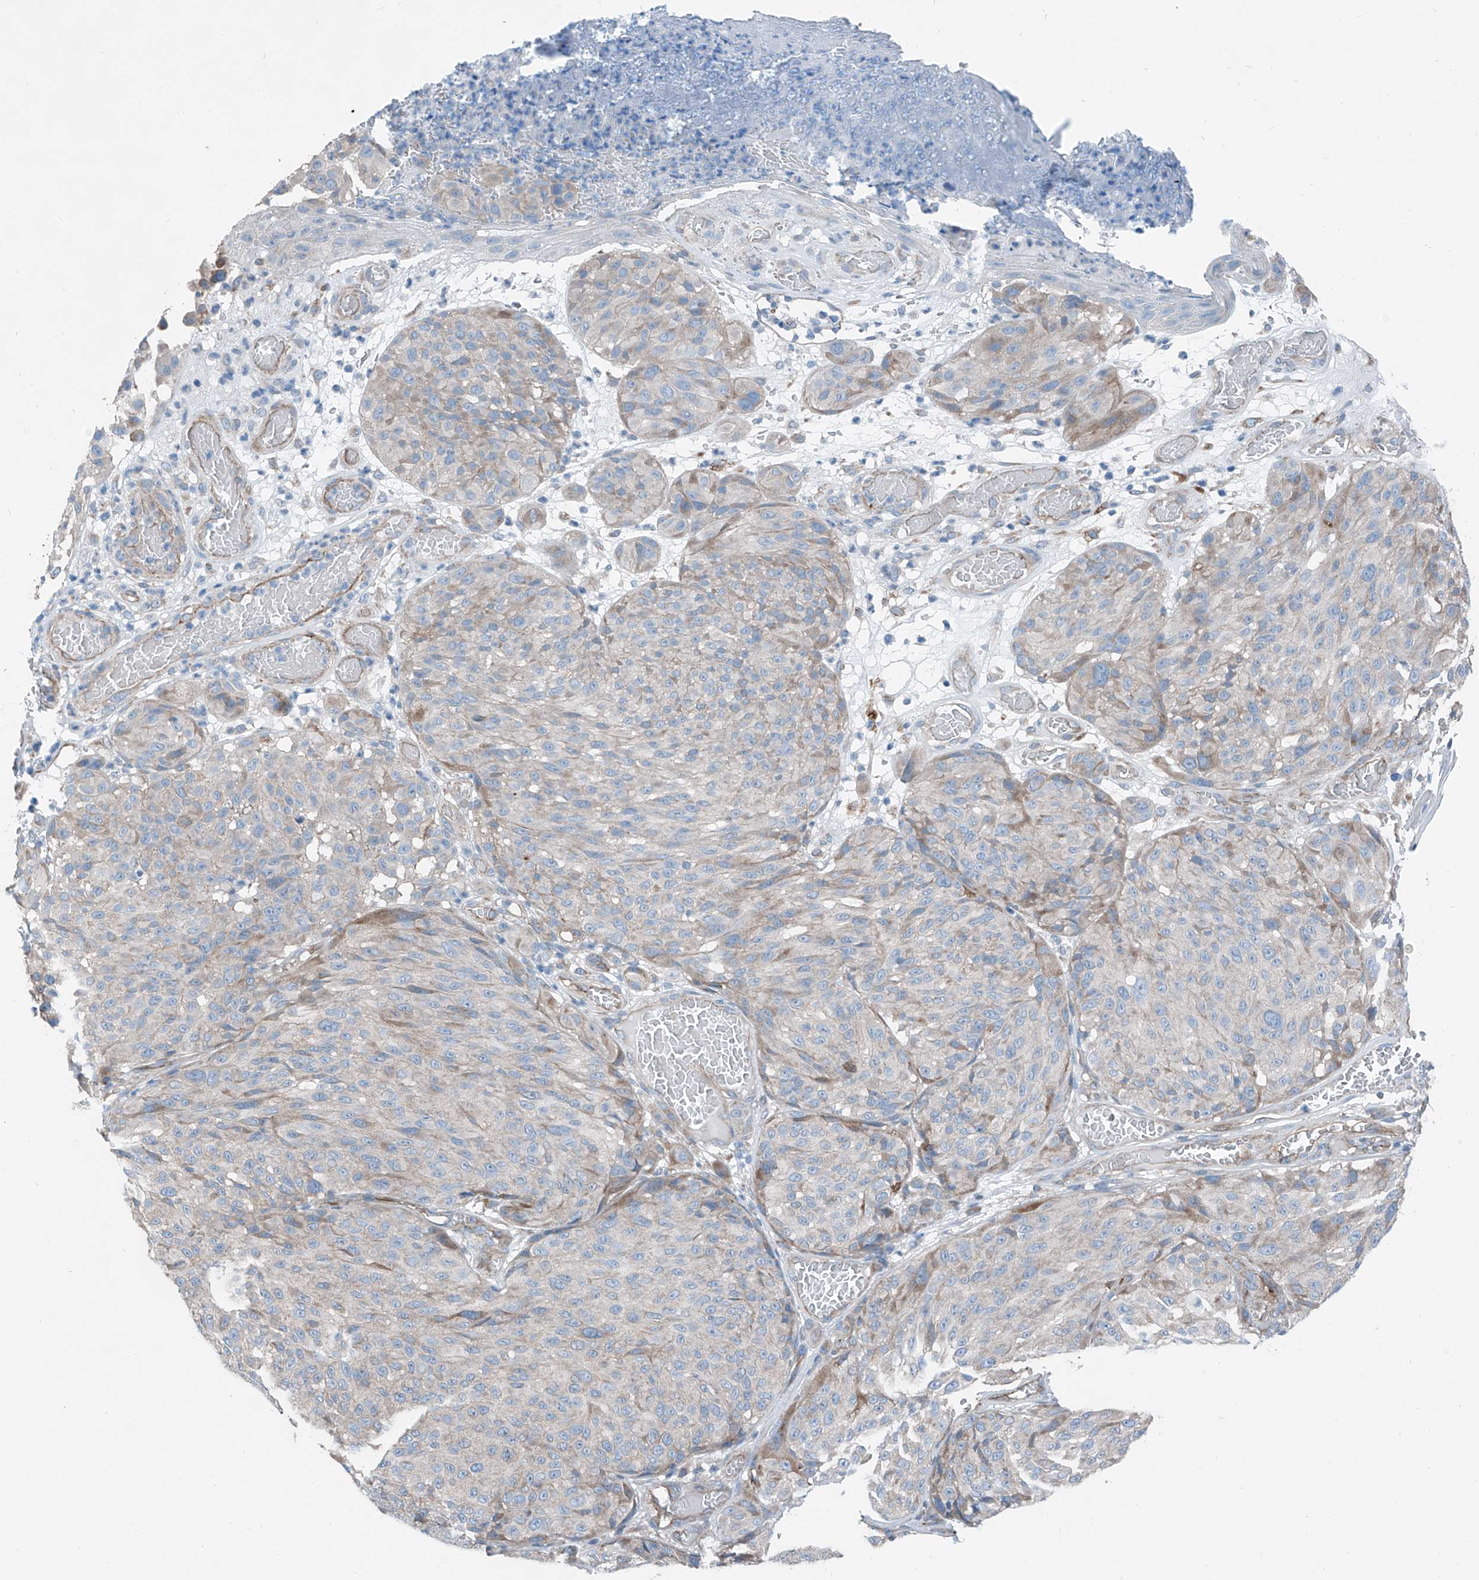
{"staining": {"intensity": "weak", "quantity": "<25%", "location": "cytoplasmic/membranous"}, "tissue": "melanoma", "cell_type": "Tumor cells", "image_type": "cancer", "snomed": [{"axis": "morphology", "description": "Malignant melanoma, NOS"}, {"axis": "topography", "description": "Skin"}], "caption": "Immunohistochemistry (IHC) micrograph of neoplastic tissue: human melanoma stained with DAB exhibits no significant protein positivity in tumor cells.", "gene": "THEMIS2", "patient": {"sex": "male", "age": 83}}